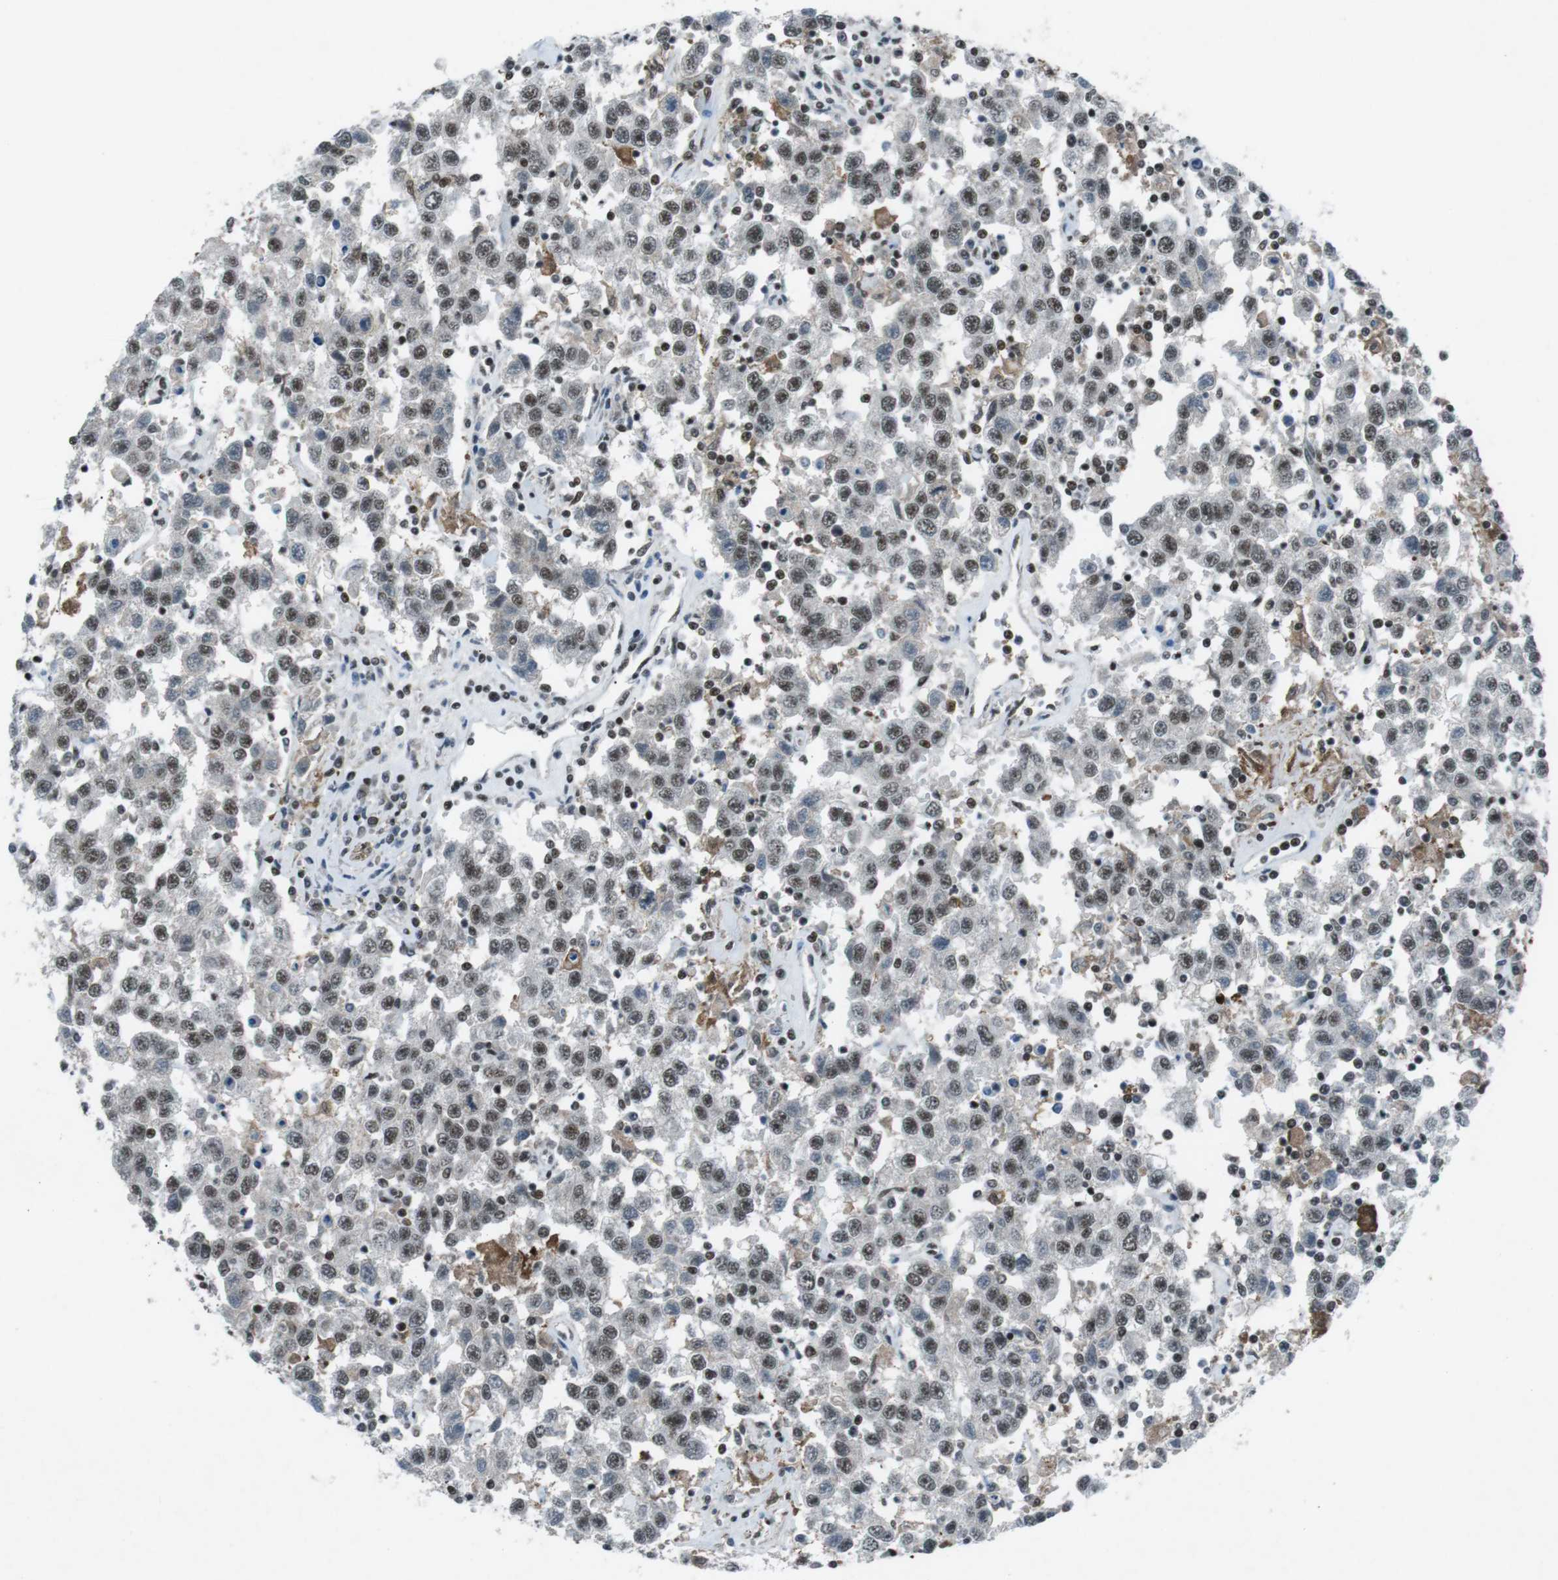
{"staining": {"intensity": "moderate", "quantity": ">75%", "location": "nuclear"}, "tissue": "testis cancer", "cell_type": "Tumor cells", "image_type": "cancer", "snomed": [{"axis": "morphology", "description": "Seminoma, NOS"}, {"axis": "topography", "description": "Testis"}], "caption": "DAB (3,3'-diaminobenzidine) immunohistochemical staining of human testis cancer shows moderate nuclear protein positivity in about >75% of tumor cells.", "gene": "TAF1", "patient": {"sex": "male", "age": 41}}